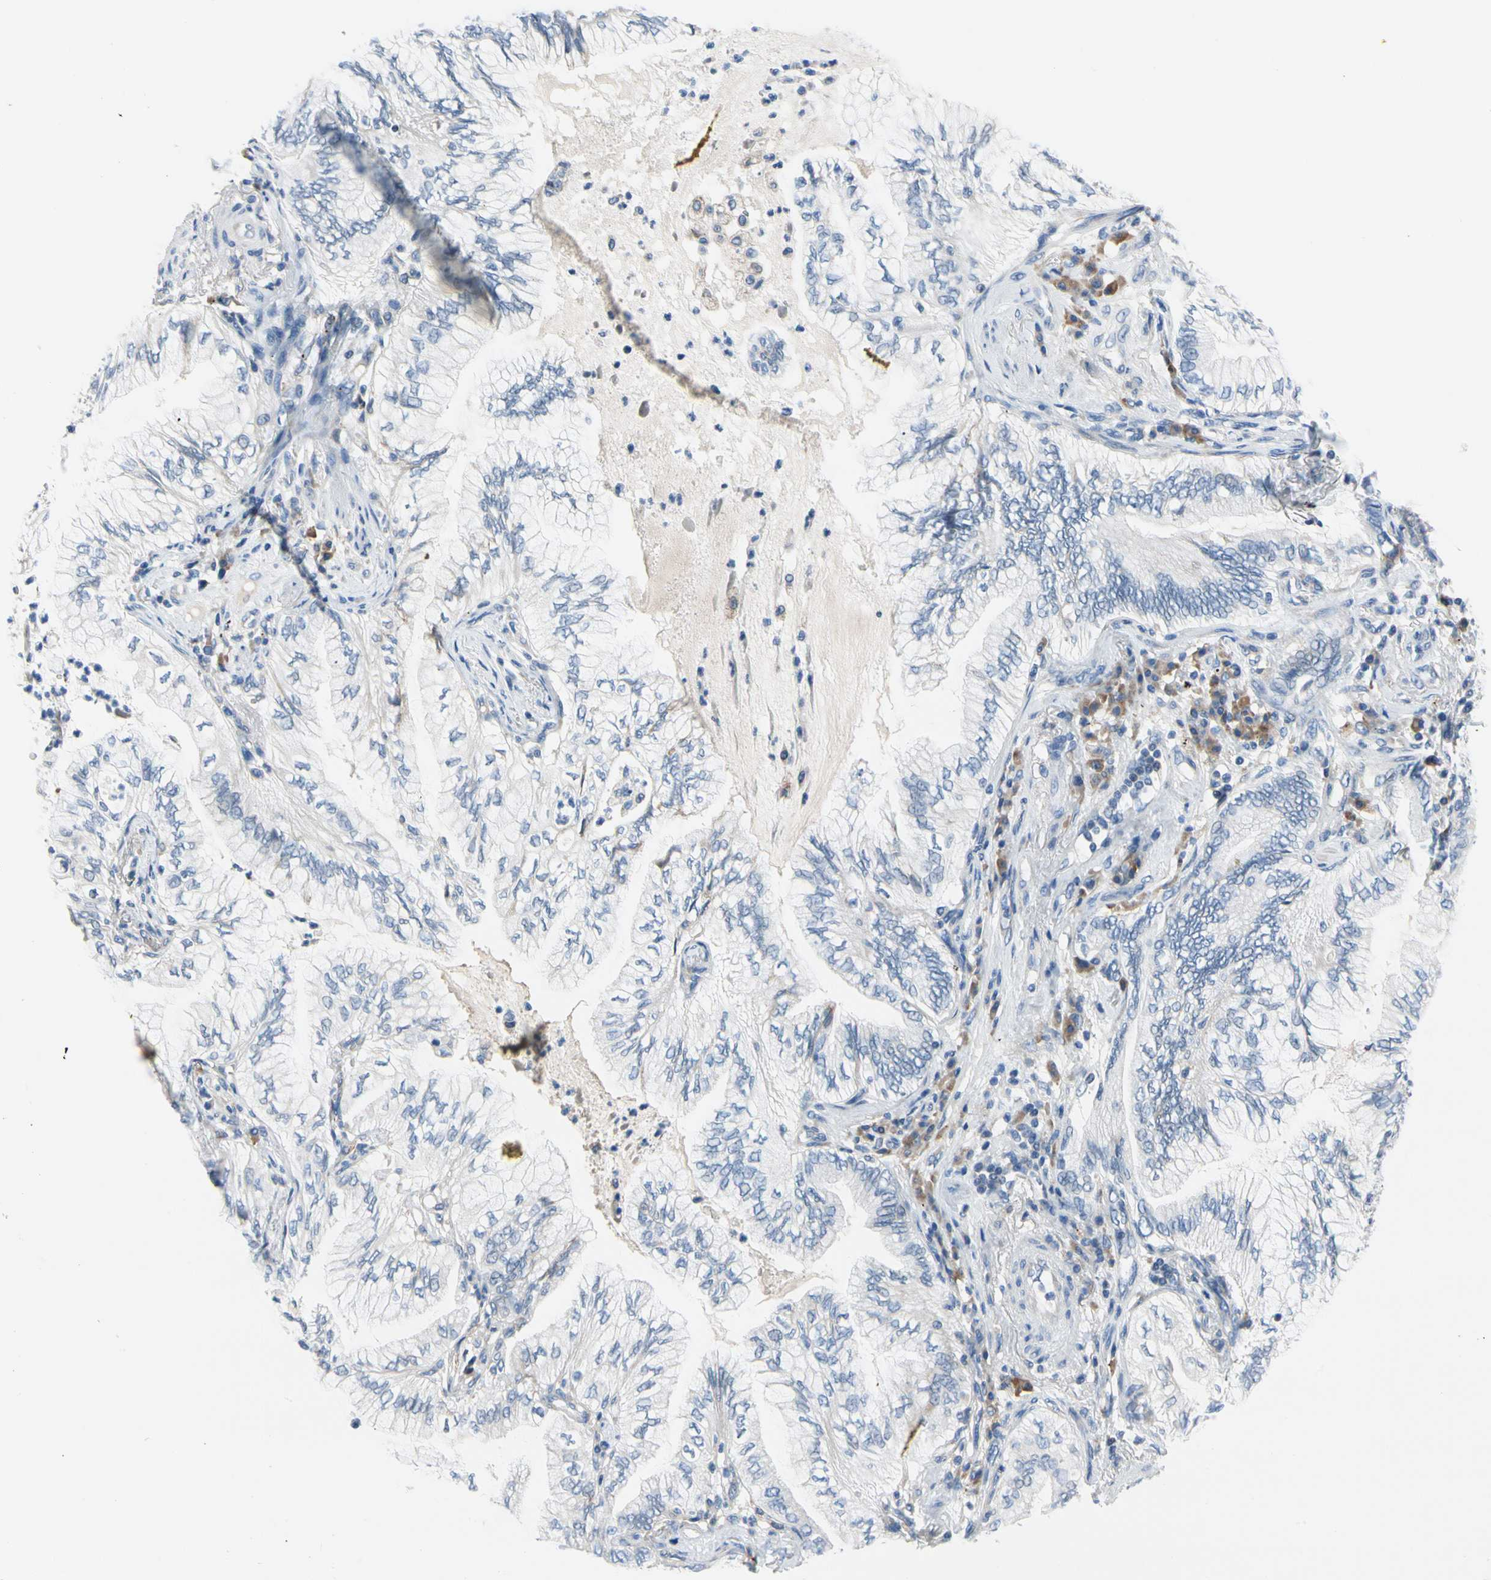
{"staining": {"intensity": "negative", "quantity": "none", "location": "none"}, "tissue": "lung cancer", "cell_type": "Tumor cells", "image_type": "cancer", "snomed": [{"axis": "morphology", "description": "Normal tissue, NOS"}, {"axis": "morphology", "description": "Adenocarcinoma, NOS"}, {"axis": "topography", "description": "Bronchus"}, {"axis": "topography", "description": "Lung"}], "caption": "IHC of human lung adenocarcinoma displays no positivity in tumor cells. Brightfield microscopy of immunohistochemistry (IHC) stained with DAB (brown) and hematoxylin (blue), captured at high magnification.", "gene": "STXBP1", "patient": {"sex": "female", "age": 70}}